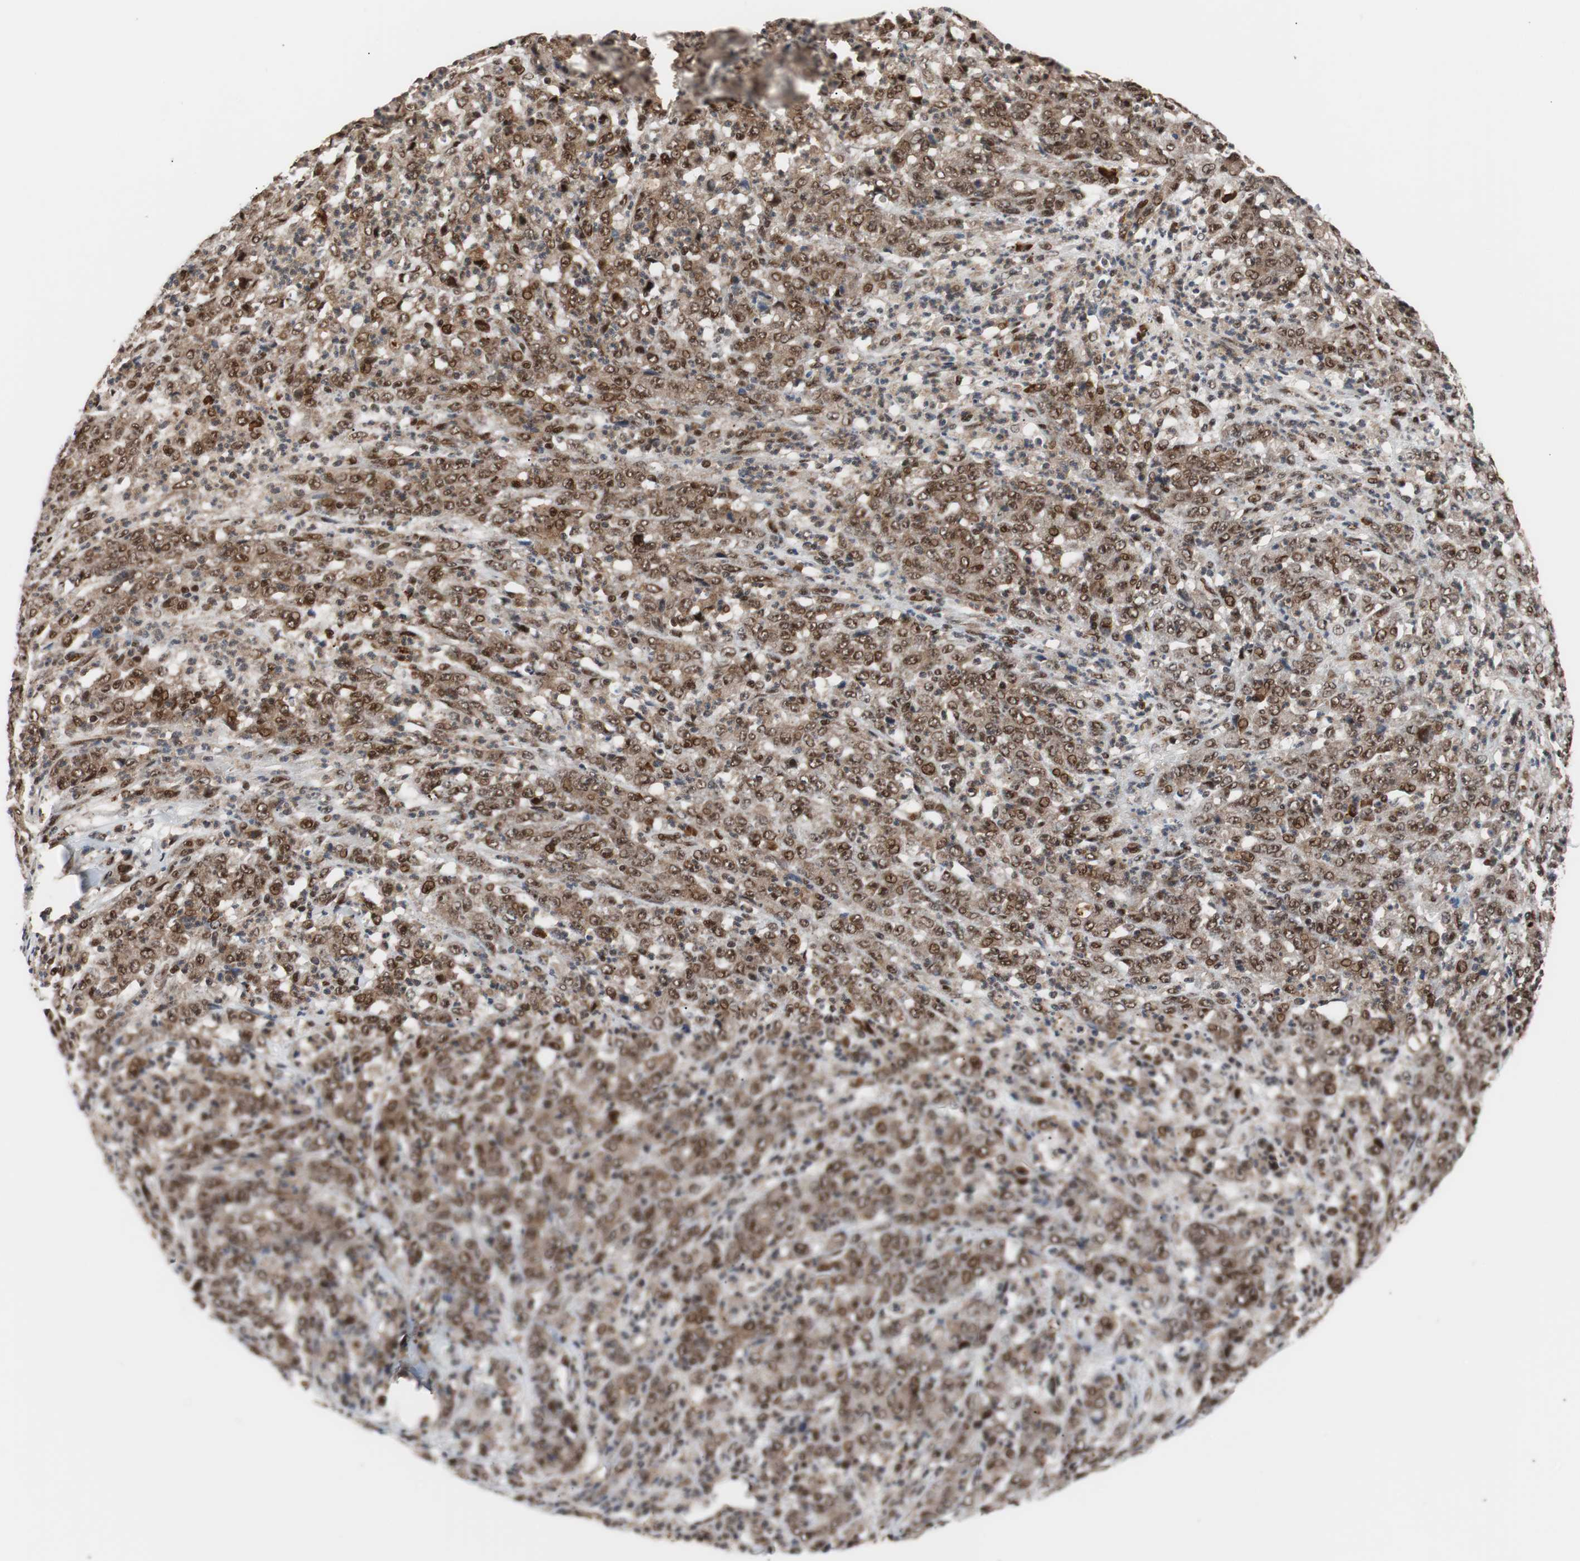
{"staining": {"intensity": "strong", "quantity": ">75%", "location": "cytoplasmic/membranous,nuclear"}, "tissue": "stomach cancer", "cell_type": "Tumor cells", "image_type": "cancer", "snomed": [{"axis": "morphology", "description": "Adenocarcinoma, NOS"}, {"axis": "topography", "description": "Stomach, lower"}], "caption": "This image displays IHC staining of stomach cancer (adenocarcinoma), with high strong cytoplasmic/membranous and nuclear staining in approximately >75% of tumor cells.", "gene": "NBL1", "patient": {"sex": "female", "age": 71}}